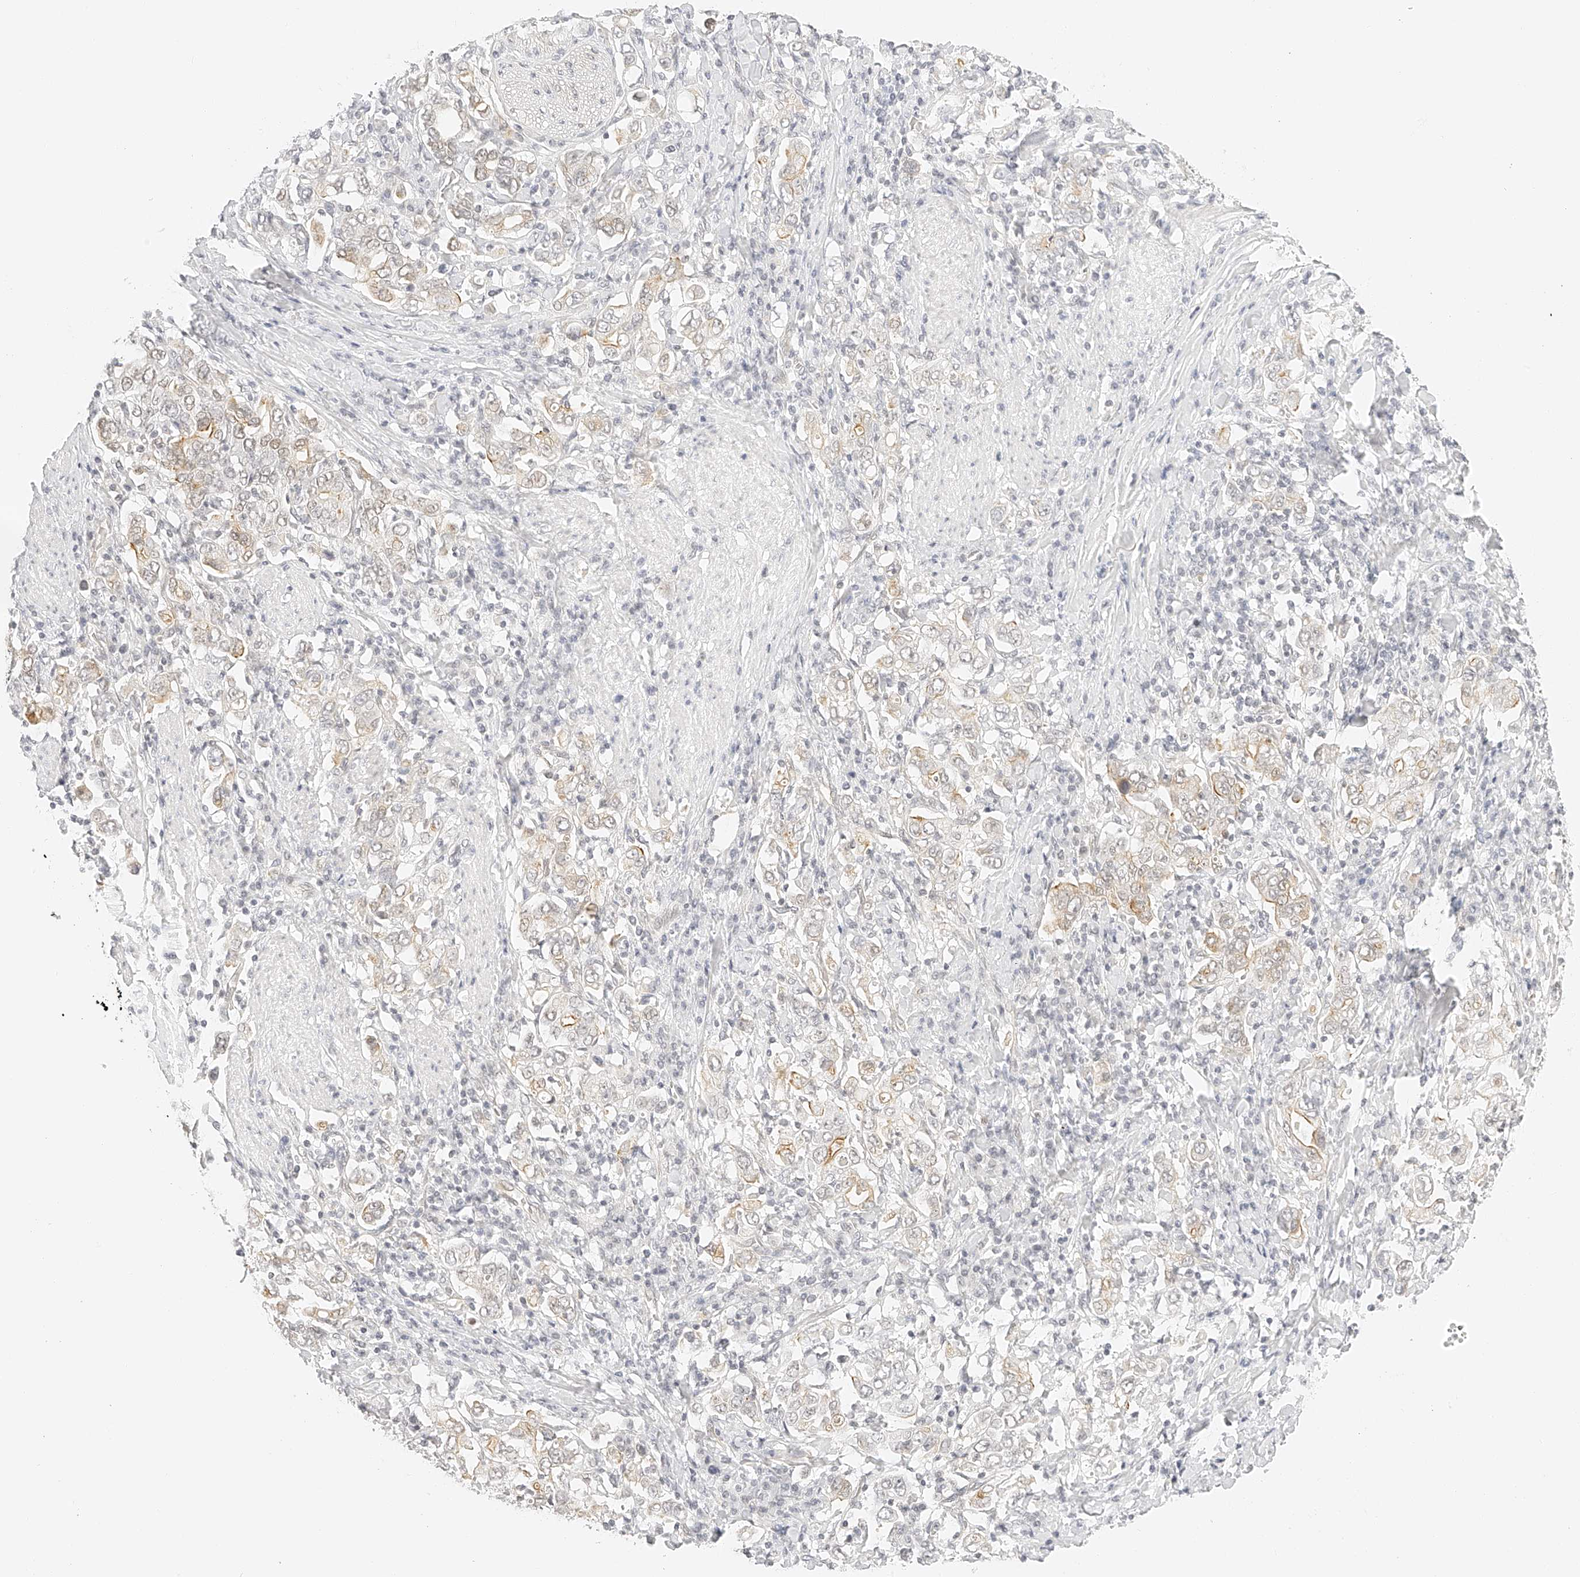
{"staining": {"intensity": "moderate", "quantity": "<25%", "location": "cytoplasmic/membranous"}, "tissue": "stomach cancer", "cell_type": "Tumor cells", "image_type": "cancer", "snomed": [{"axis": "morphology", "description": "Adenocarcinoma, NOS"}, {"axis": "topography", "description": "Stomach, upper"}], "caption": "IHC staining of adenocarcinoma (stomach), which displays low levels of moderate cytoplasmic/membranous positivity in about <25% of tumor cells indicating moderate cytoplasmic/membranous protein staining. The staining was performed using DAB (3,3'-diaminobenzidine) (brown) for protein detection and nuclei were counterstained in hematoxylin (blue).", "gene": "ZFP69", "patient": {"sex": "male", "age": 62}}